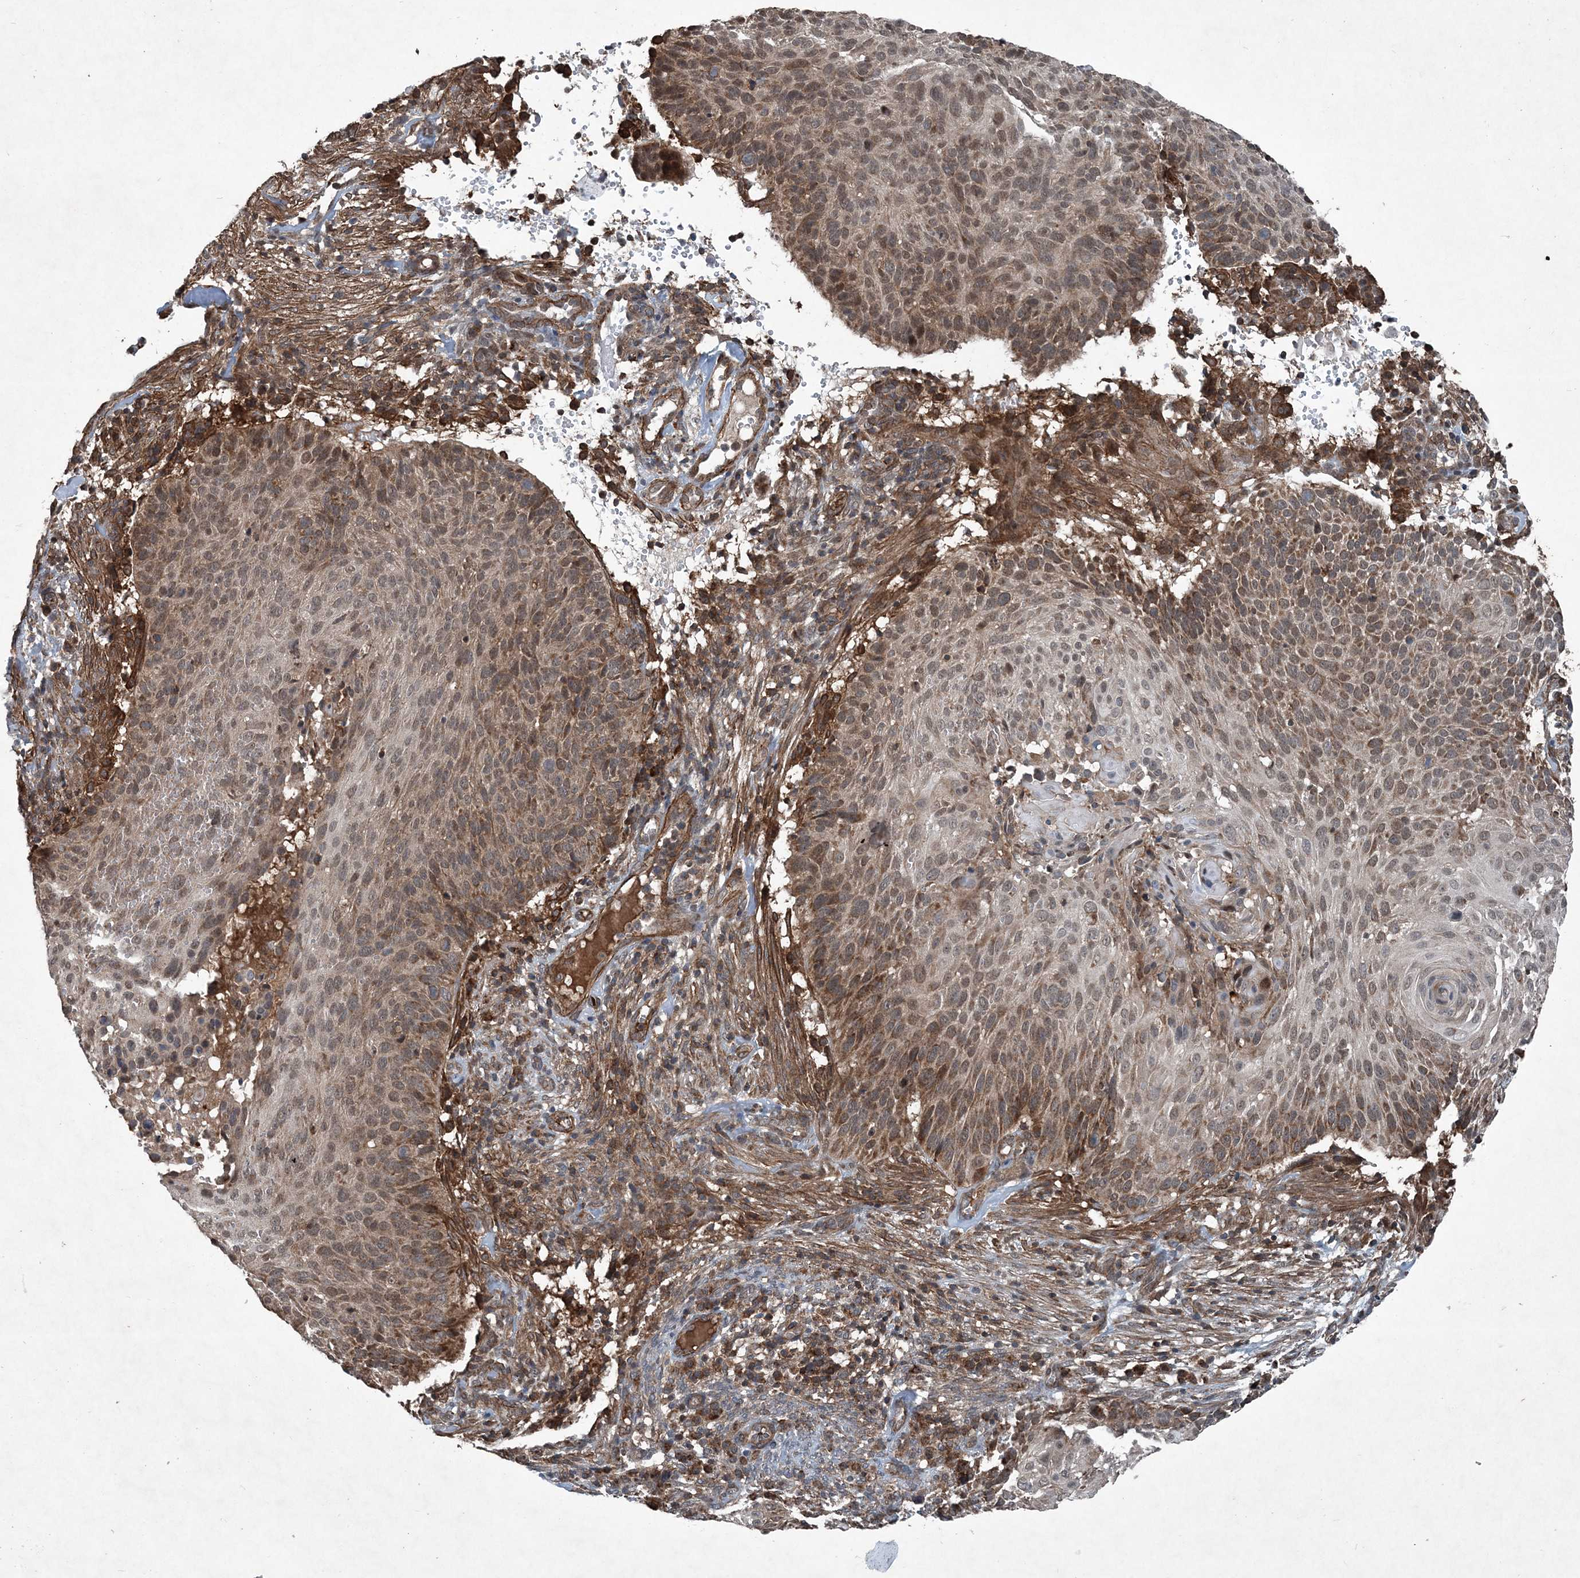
{"staining": {"intensity": "moderate", "quantity": "25%-75%", "location": "cytoplasmic/membranous,nuclear"}, "tissue": "cervical cancer", "cell_type": "Tumor cells", "image_type": "cancer", "snomed": [{"axis": "morphology", "description": "Squamous cell carcinoma, NOS"}, {"axis": "topography", "description": "Cervix"}], "caption": "Protein expression analysis of squamous cell carcinoma (cervical) displays moderate cytoplasmic/membranous and nuclear staining in approximately 25%-75% of tumor cells.", "gene": "NDUFA2", "patient": {"sex": "female", "age": 74}}